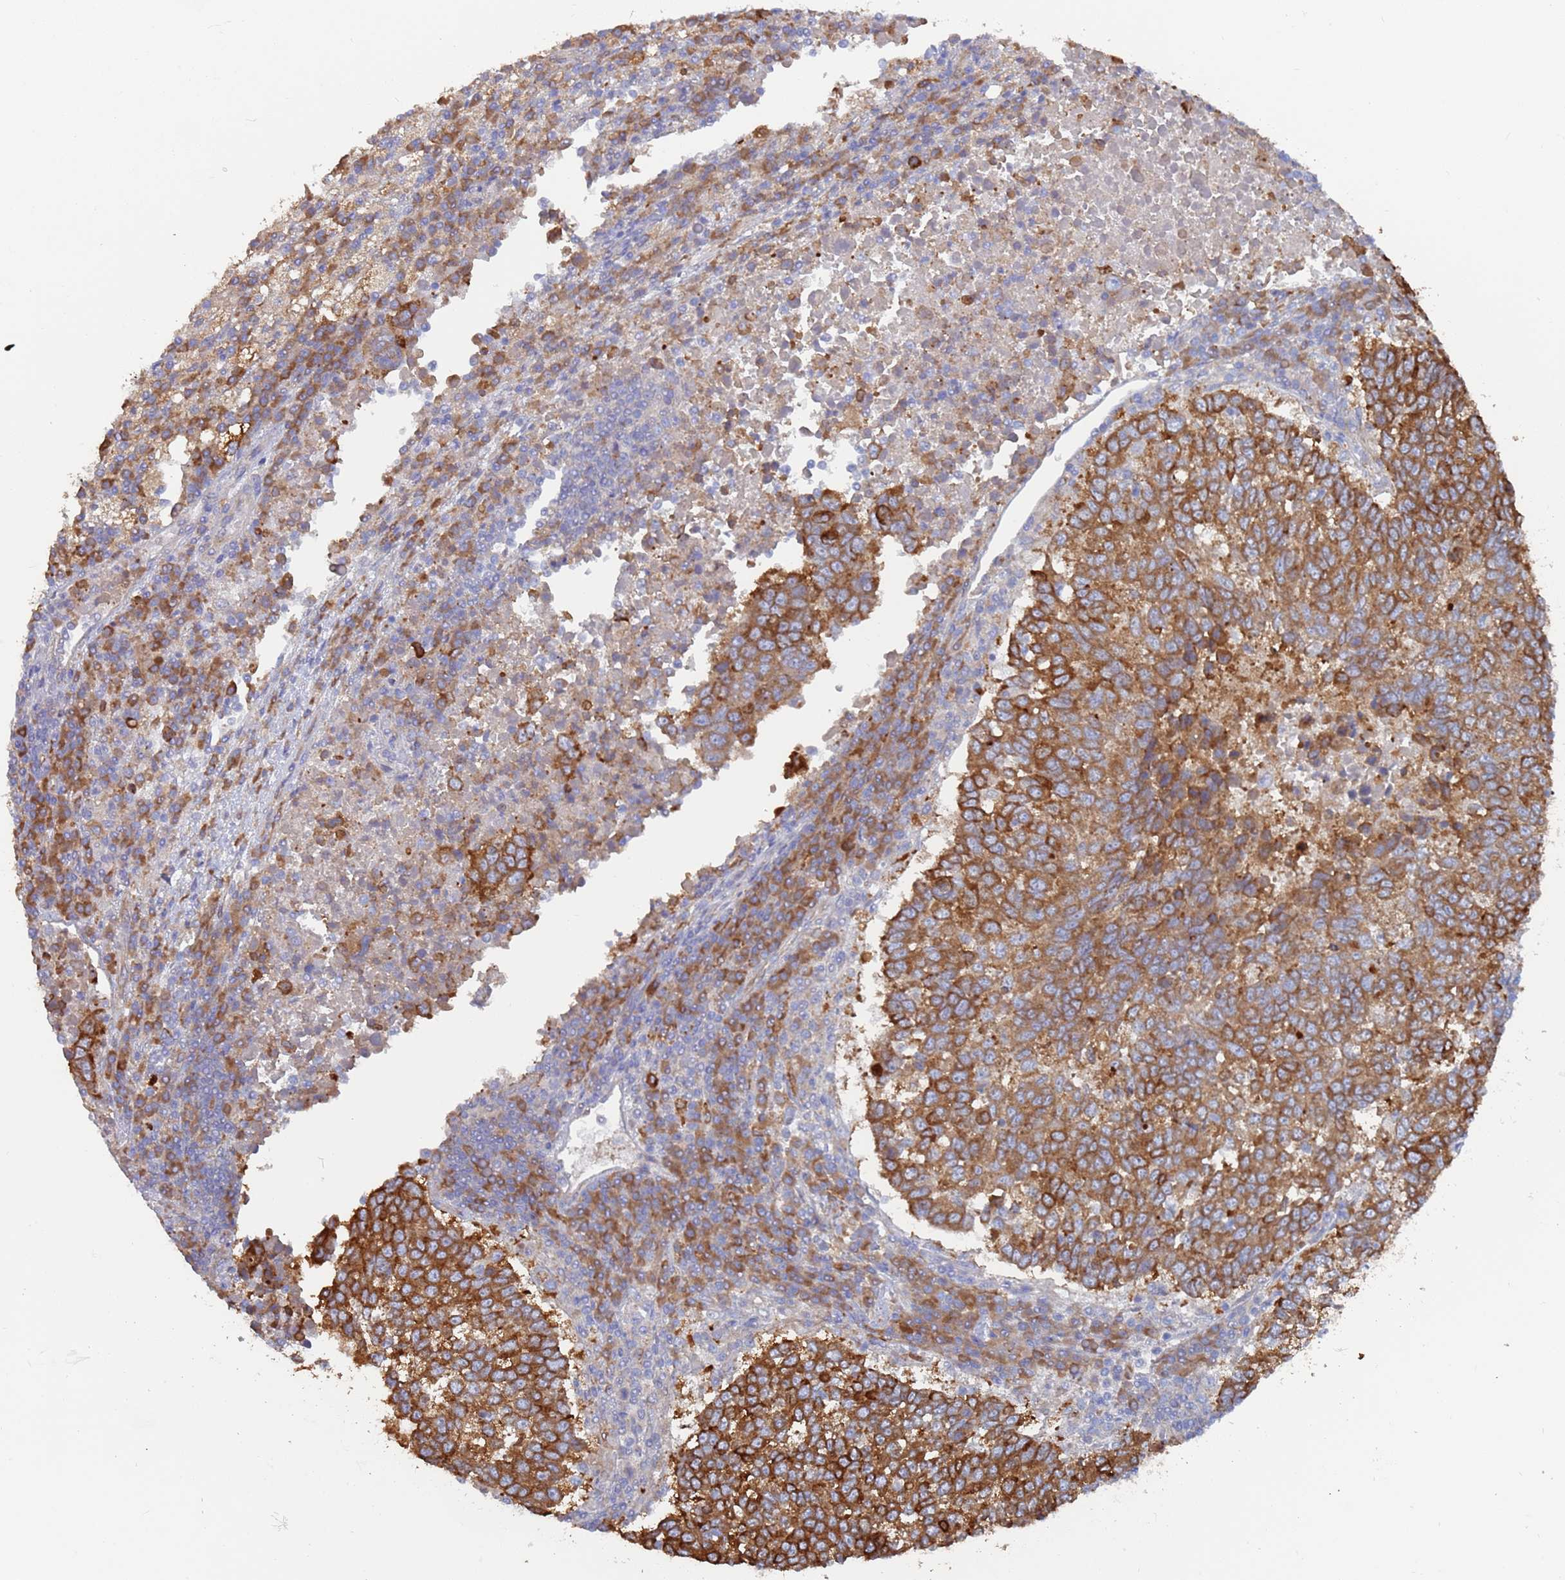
{"staining": {"intensity": "strong", "quantity": ">75%", "location": "cytoplasmic/membranous"}, "tissue": "lung cancer", "cell_type": "Tumor cells", "image_type": "cancer", "snomed": [{"axis": "morphology", "description": "Squamous cell carcinoma, NOS"}, {"axis": "topography", "description": "Lung"}], "caption": "Lung squamous cell carcinoma stained with DAB (3,3'-diaminobenzidine) immunohistochemistry displays high levels of strong cytoplasmic/membranous staining in about >75% of tumor cells.", "gene": "ZNF844", "patient": {"sex": "male", "age": 73}}